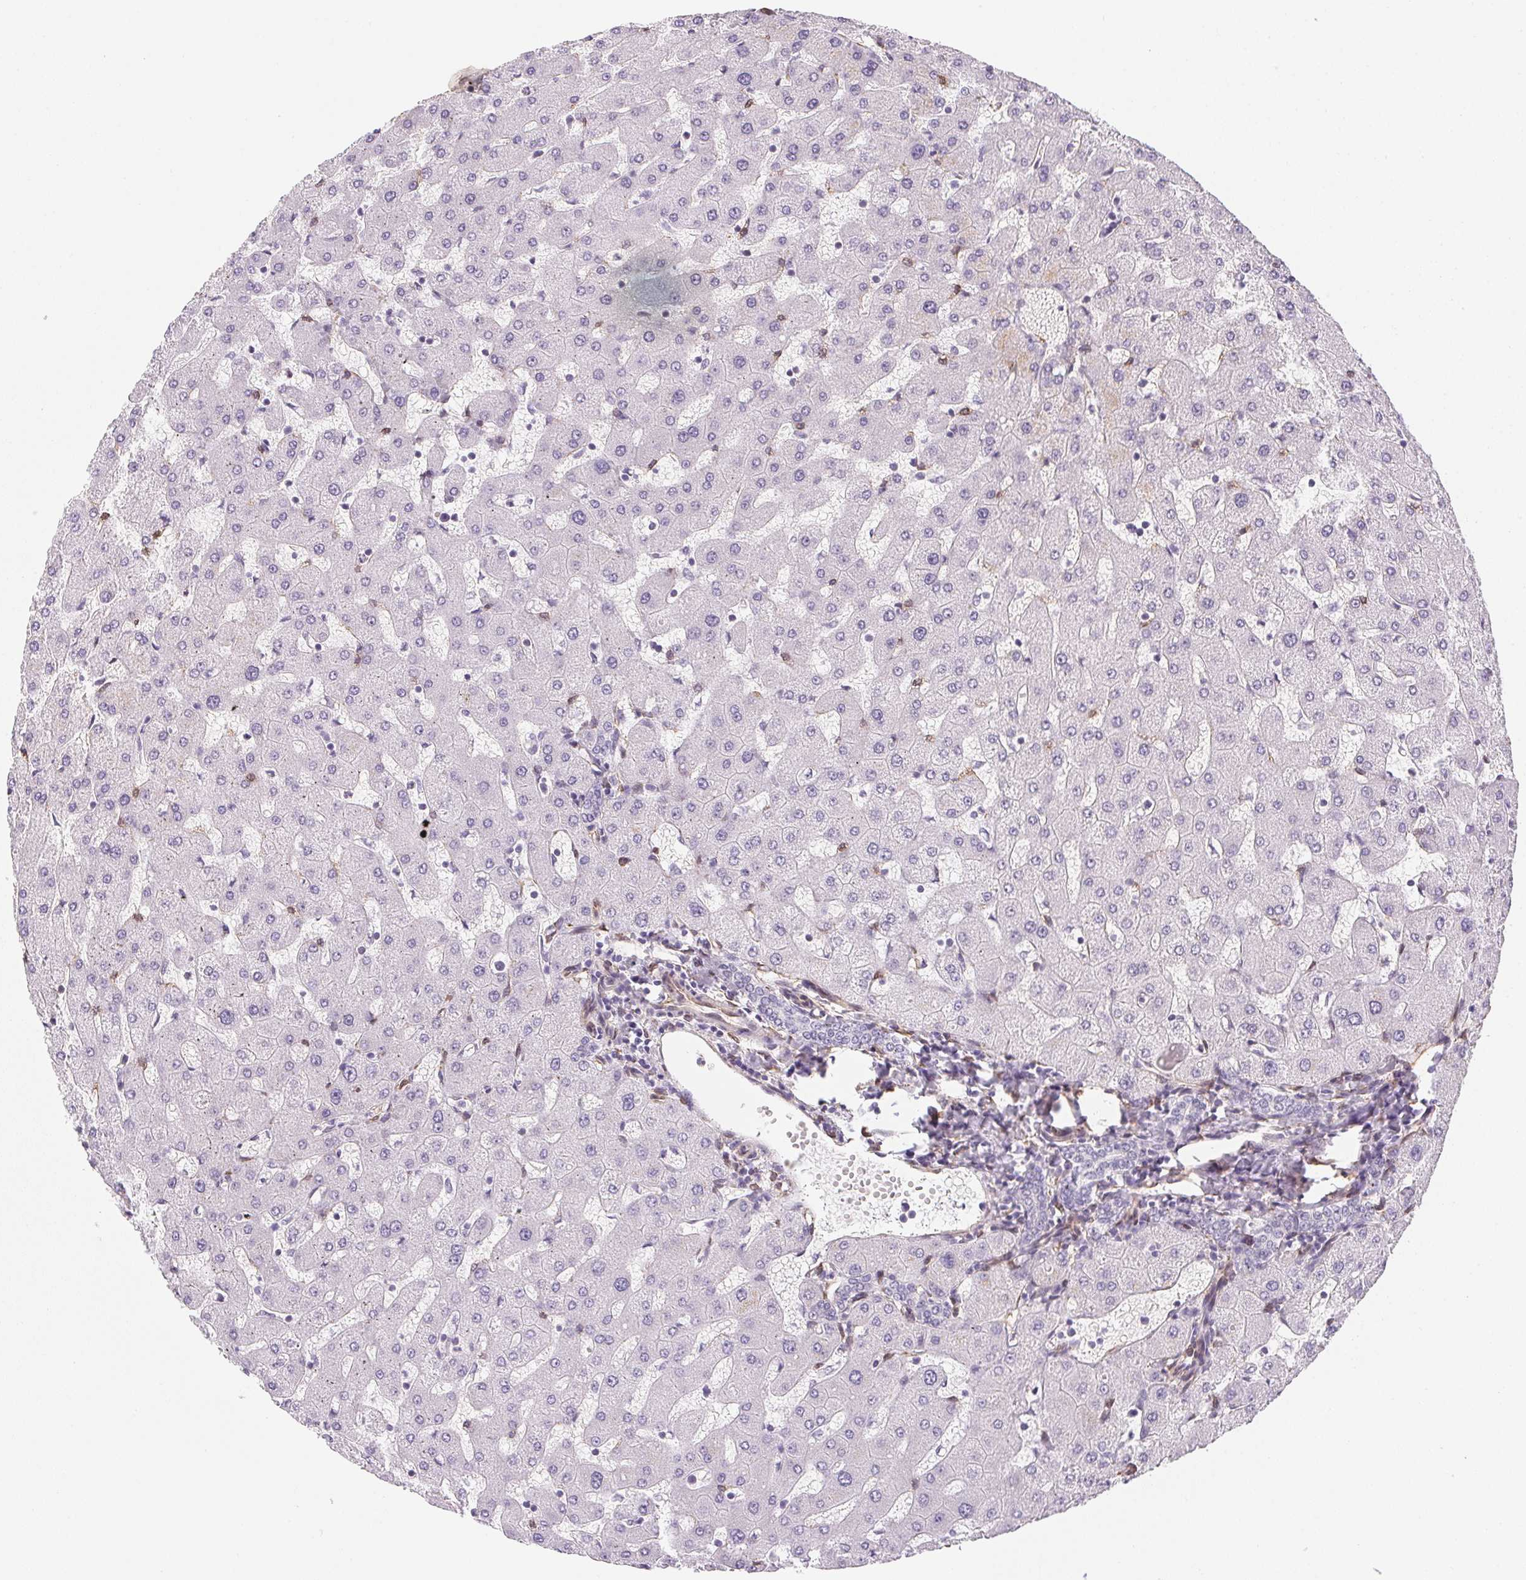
{"staining": {"intensity": "negative", "quantity": "none", "location": "none"}, "tissue": "liver", "cell_type": "Cholangiocytes", "image_type": "normal", "snomed": [{"axis": "morphology", "description": "Normal tissue, NOS"}, {"axis": "topography", "description": "Liver"}], "caption": "Cholangiocytes show no significant protein positivity in unremarkable liver.", "gene": "RSBN1", "patient": {"sex": "female", "age": 63}}